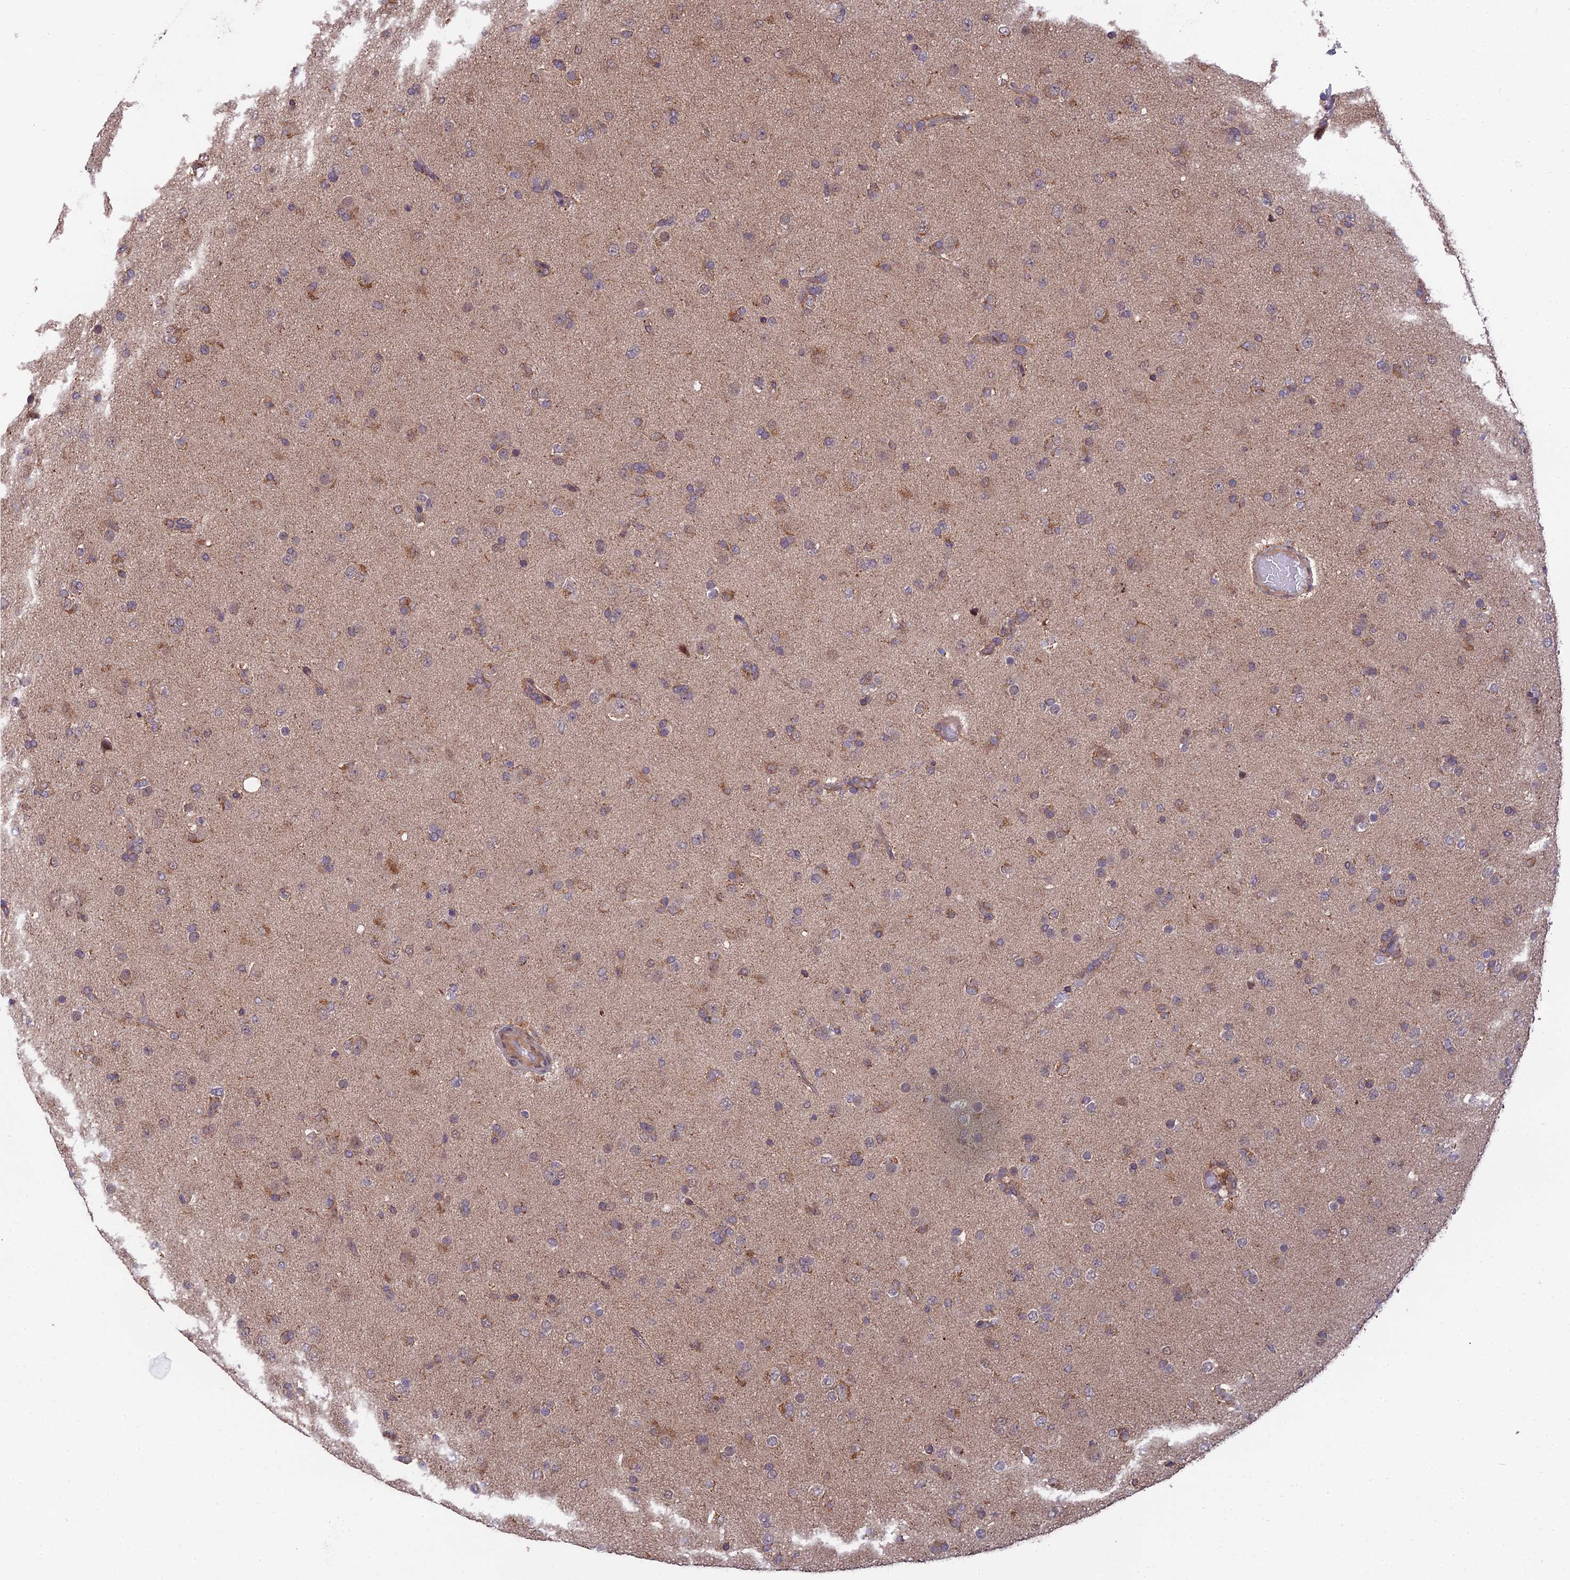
{"staining": {"intensity": "moderate", "quantity": "<25%", "location": "cytoplasmic/membranous"}, "tissue": "glioma", "cell_type": "Tumor cells", "image_type": "cancer", "snomed": [{"axis": "morphology", "description": "Glioma, malignant, Low grade"}, {"axis": "topography", "description": "Brain"}], "caption": "Human low-grade glioma (malignant) stained with a protein marker exhibits moderate staining in tumor cells.", "gene": "CYP2R1", "patient": {"sex": "male", "age": 65}}